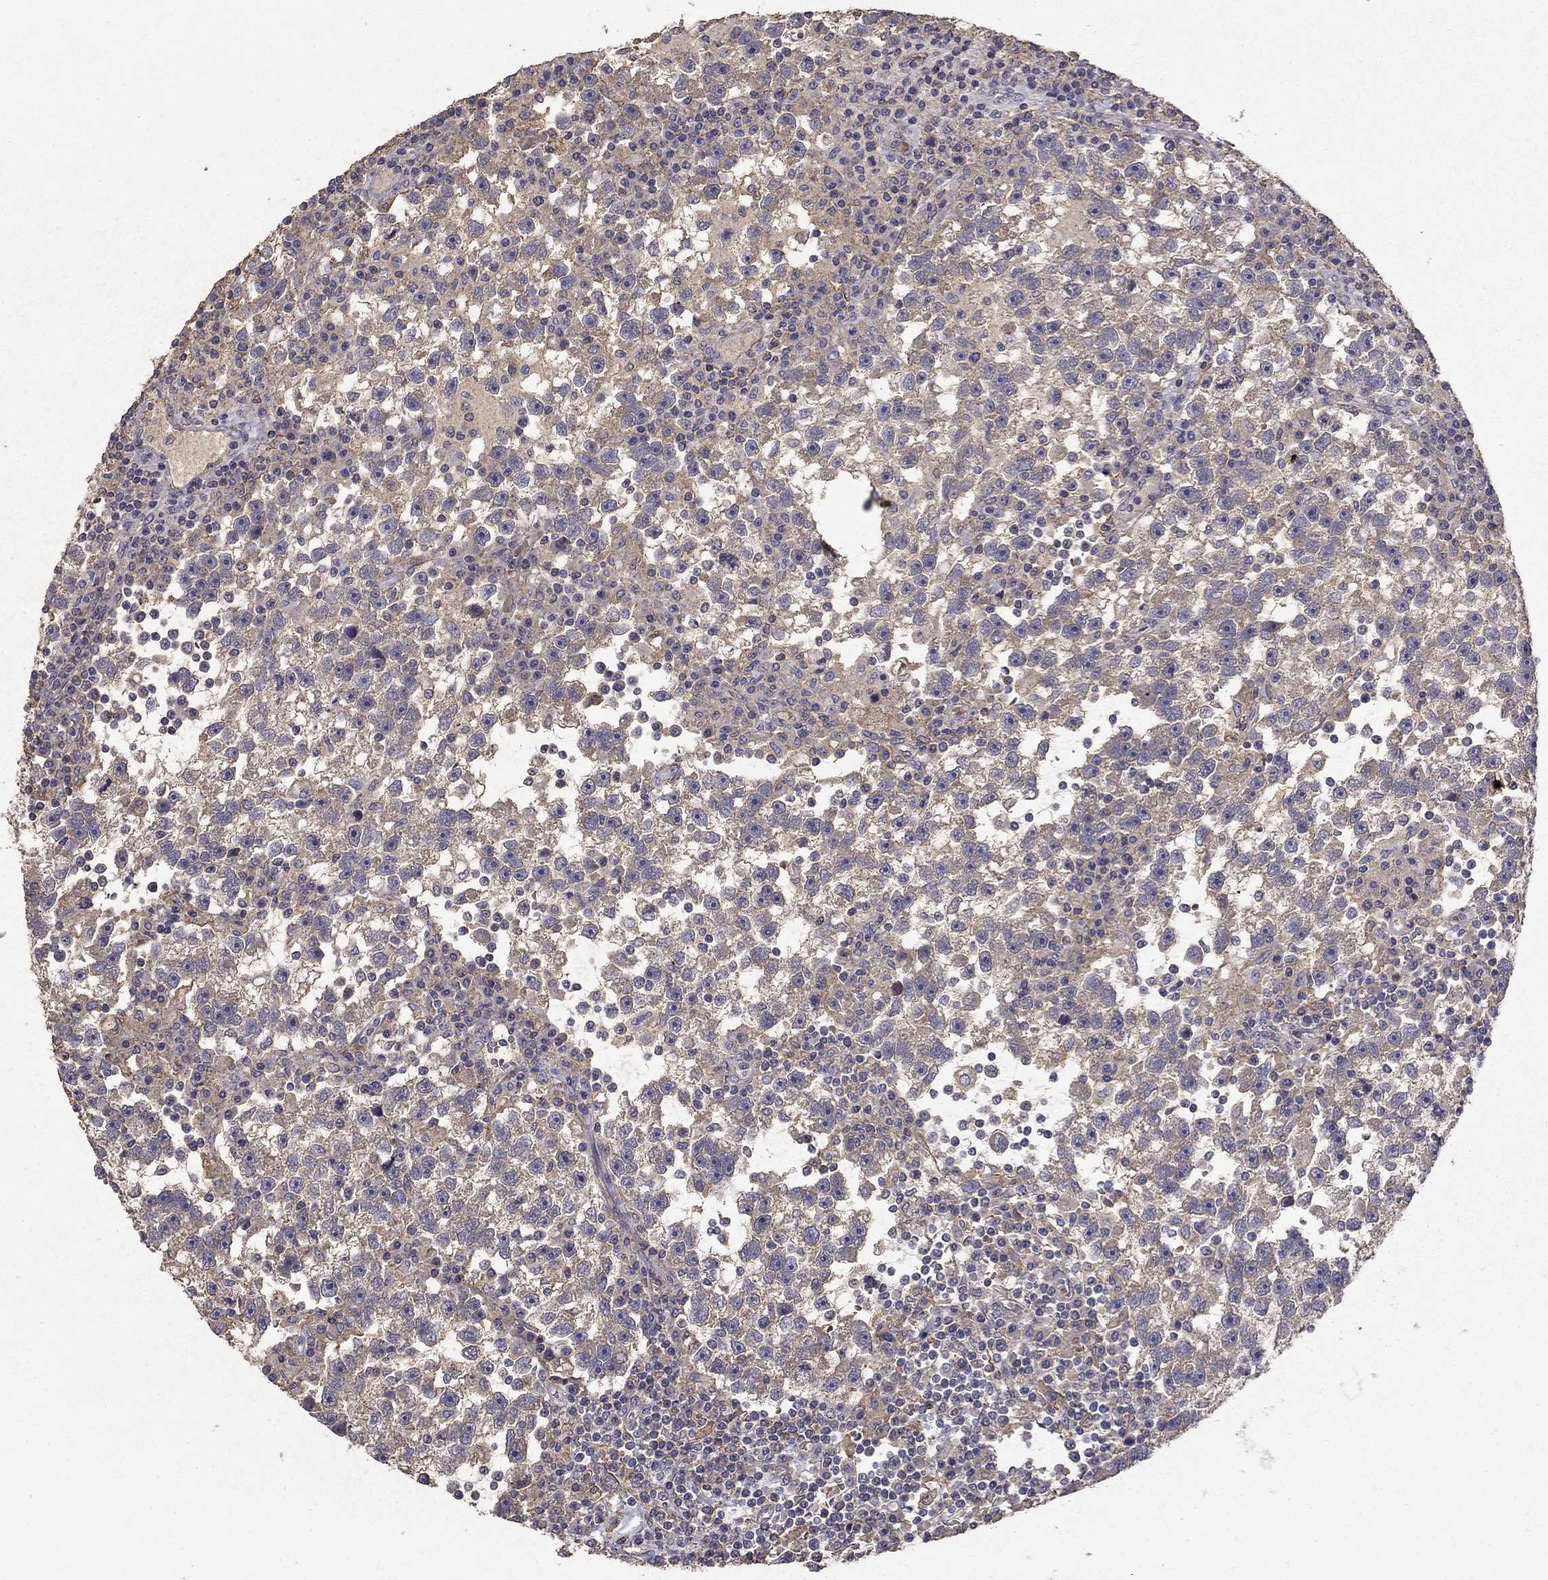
{"staining": {"intensity": "weak", "quantity": "25%-75%", "location": "cytoplasmic/membranous"}, "tissue": "testis cancer", "cell_type": "Tumor cells", "image_type": "cancer", "snomed": [{"axis": "morphology", "description": "Seminoma, NOS"}, {"axis": "topography", "description": "Testis"}], "caption": "Immunohistochemistry (IHC) staining of testis cancer, which exhibits low levels of weak cytoplasmic/membranous positivity in about 25%-75% of tumor cells indicating weak cytoplasmic/membranous protein positivity. The staining was performed using DAB (3,3'-diaminobenzidine) (brown) for protein detection and nuclei were counterstained in hematoxylin (blue).", "gene": "MPP2", "patient": {"sex": "male", "age": 47}}